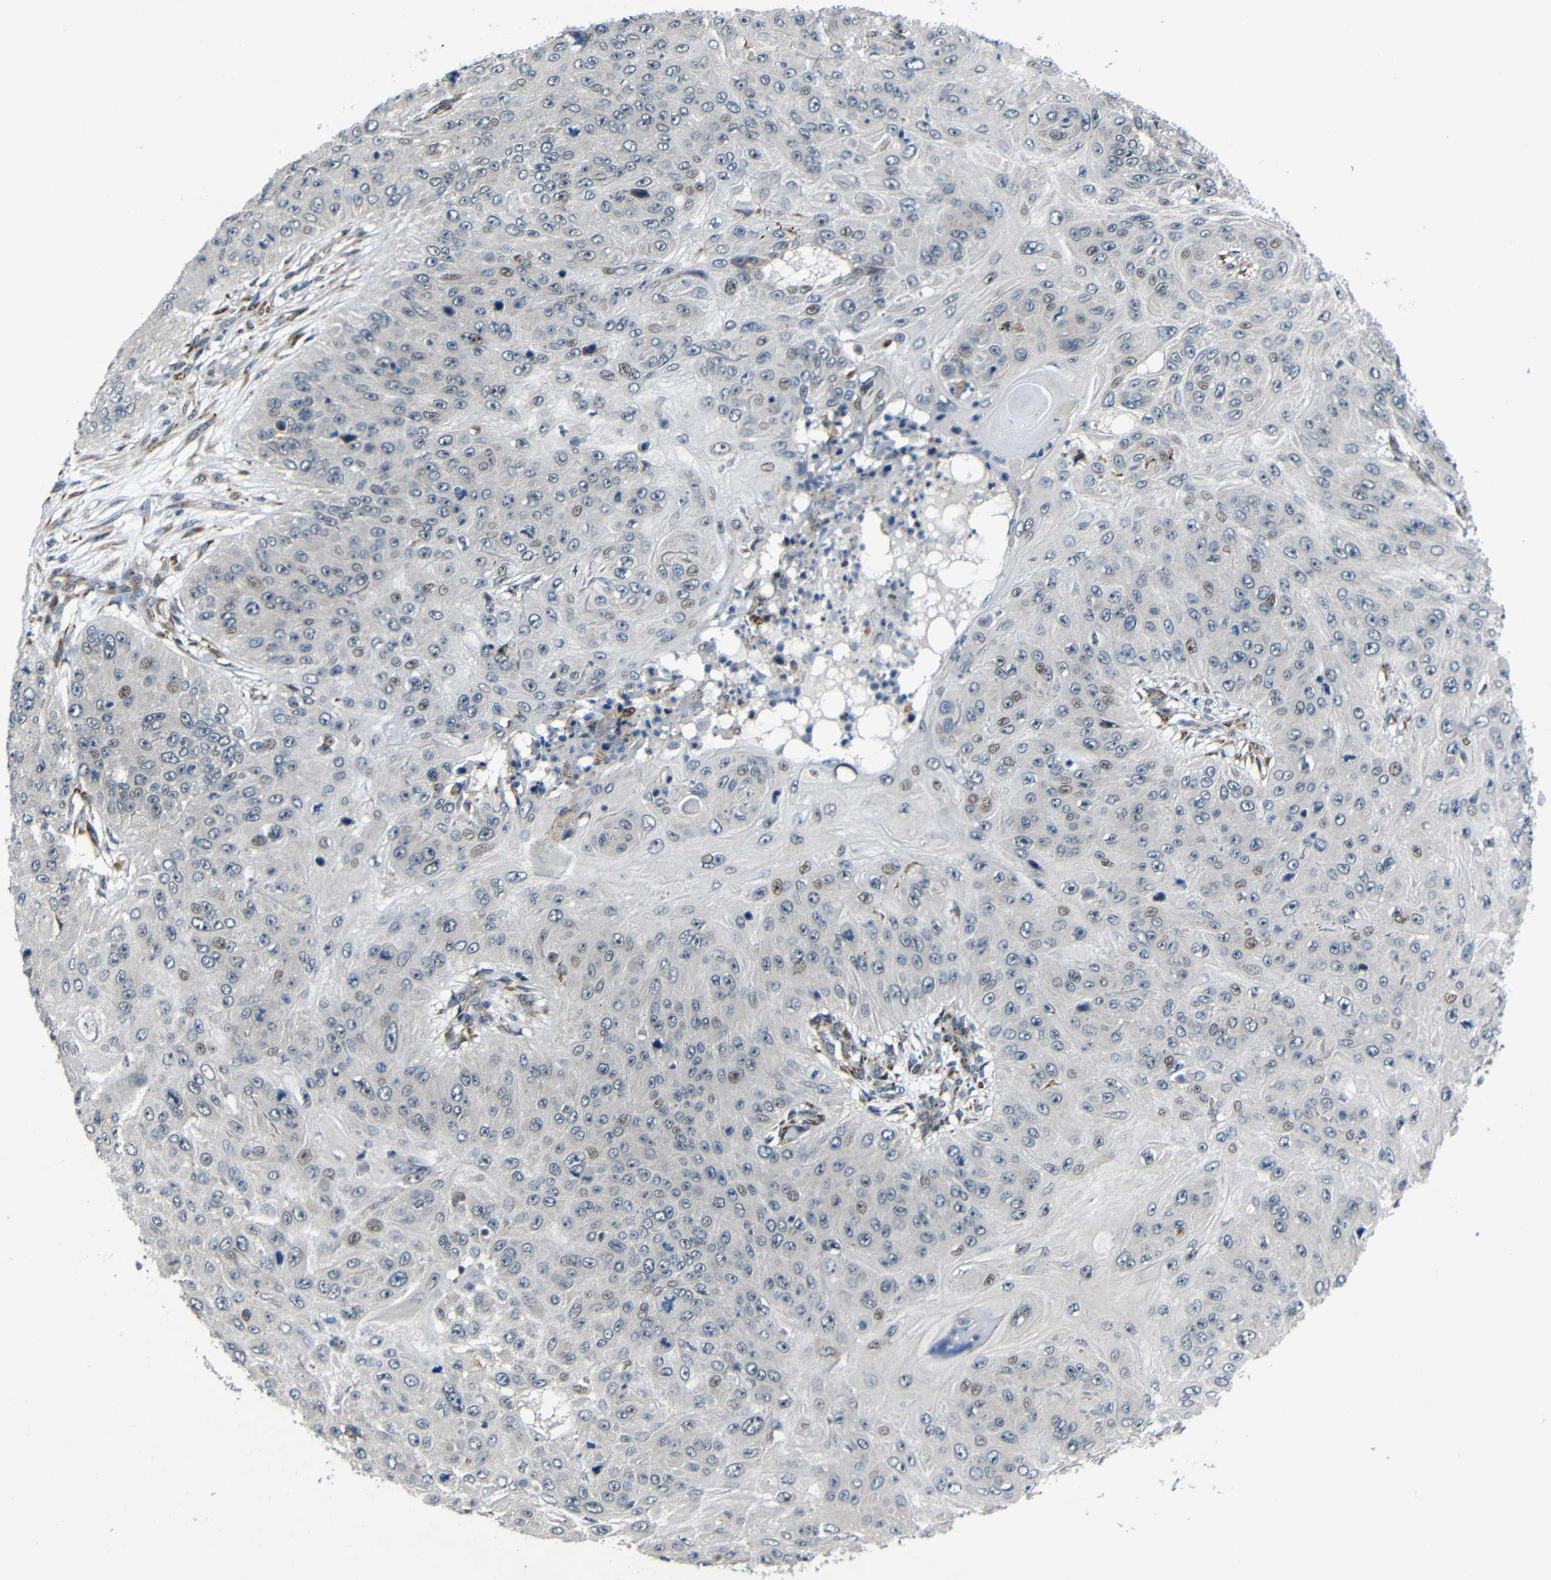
{"staining": {"intensity": "weak", "quantity": "<25%", "location": "nuclear"}, "tissue": "skin cancer", "cell_type": "Tumor cells", "image_type": "cancer", "snomed": [{"axis": "morphology", "description": "Squamous cell carcinoma, NOS"}, {"axis": "topography", "description": "Skin"}], "caption": "Immunohistochemistry (IHC) of human skin cancer demonstrates no positivity in tumor cells.", "gene": "SYDE1", "patient": {"sex": "female", "age": 80}}